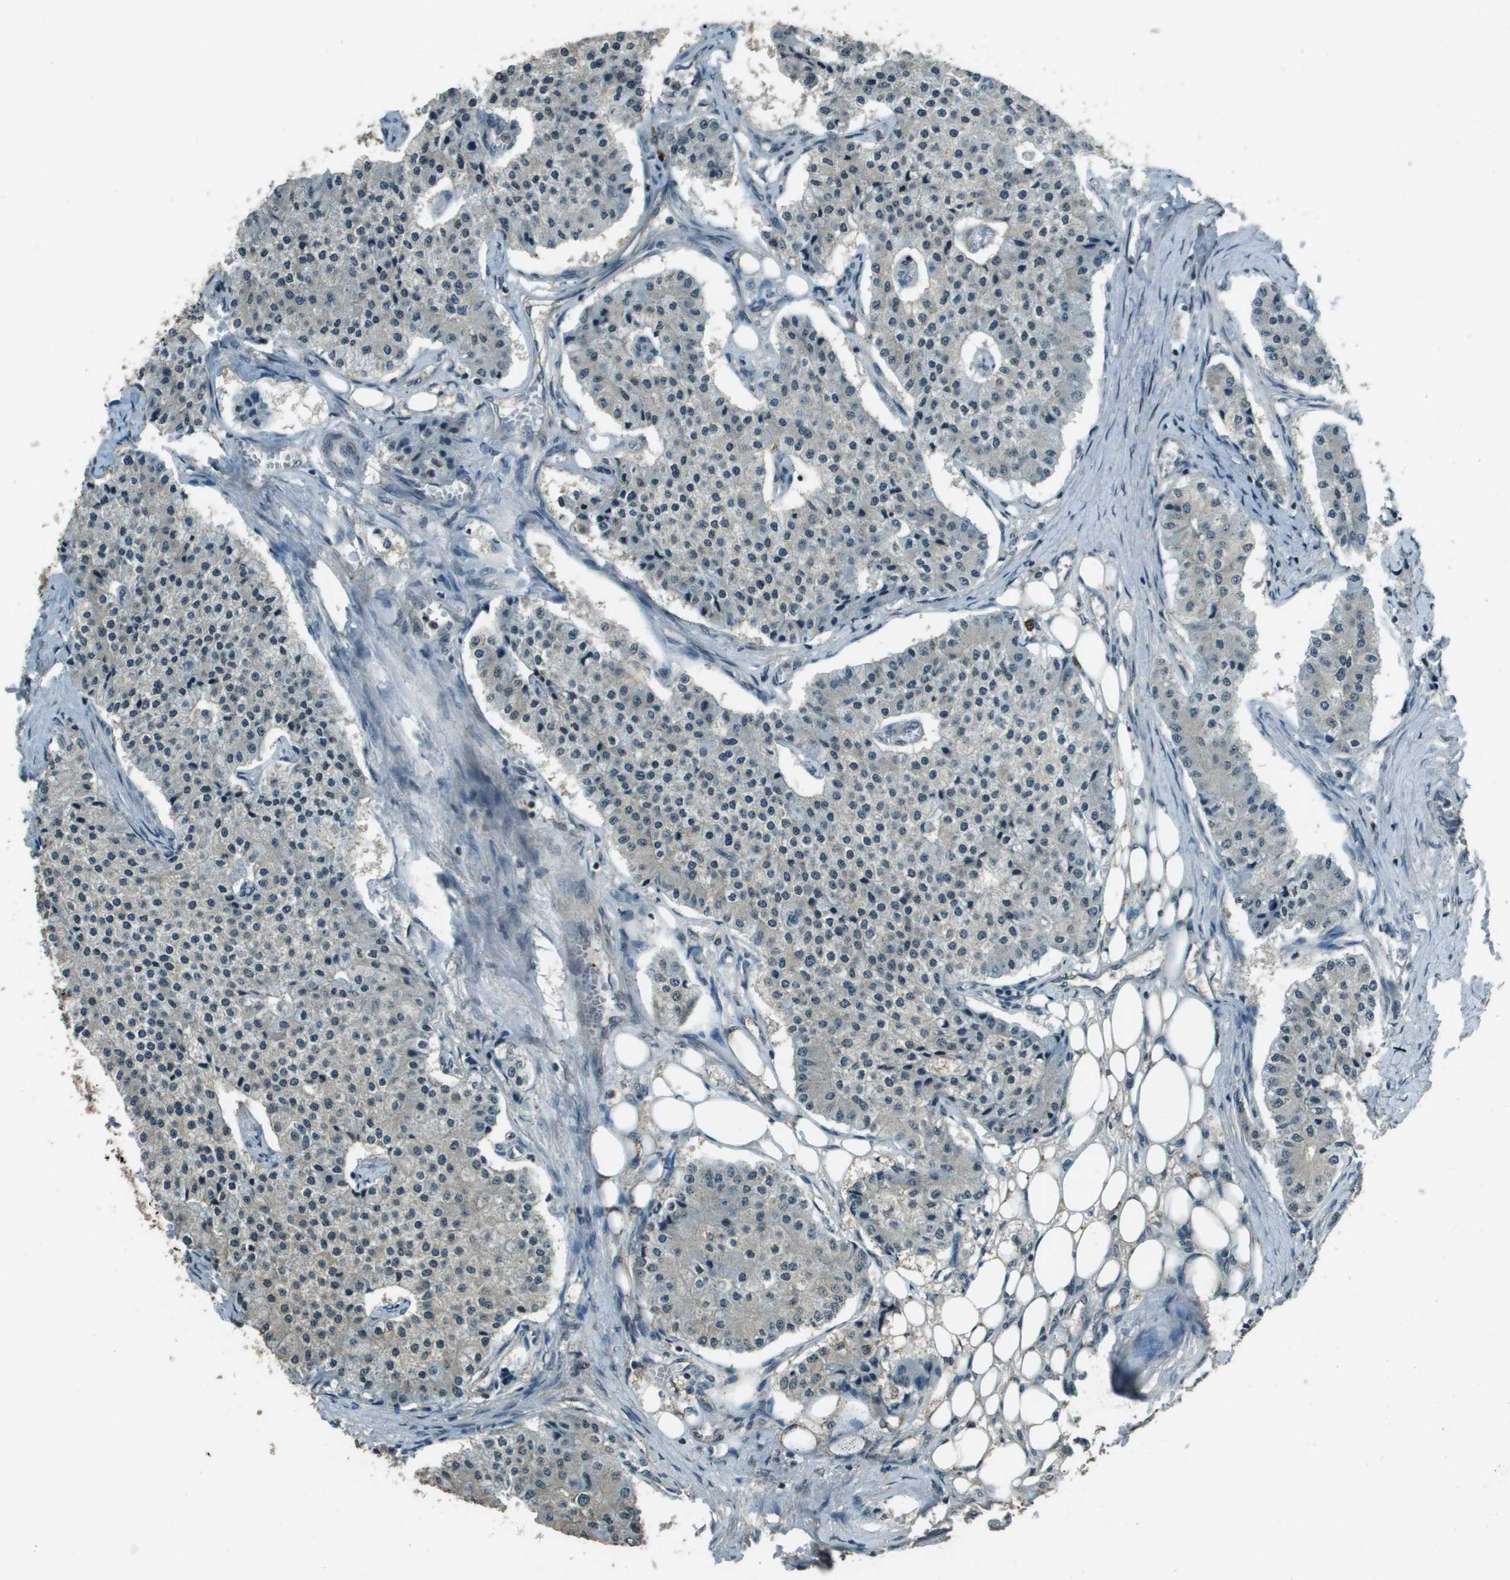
{"staining": {"intensity": "negative", "quantity": "none", "location": "none"}, "tissue": "carcinoid", "cell_type": "Tumor cells", "image_type": "cancer", "snomed": [{"axis": "morphology", "description": "Carcinoid, malignant, NOS"}, {"axis": "topography", "description": "Colon"}], "caption": "Tumor cells show no significant protein positivity in carcinoid (malignant). (DAB IHC with hematoxylin counter stain).", "gene": "SDC3", "patient": {"sex": "female", "age": 52}}